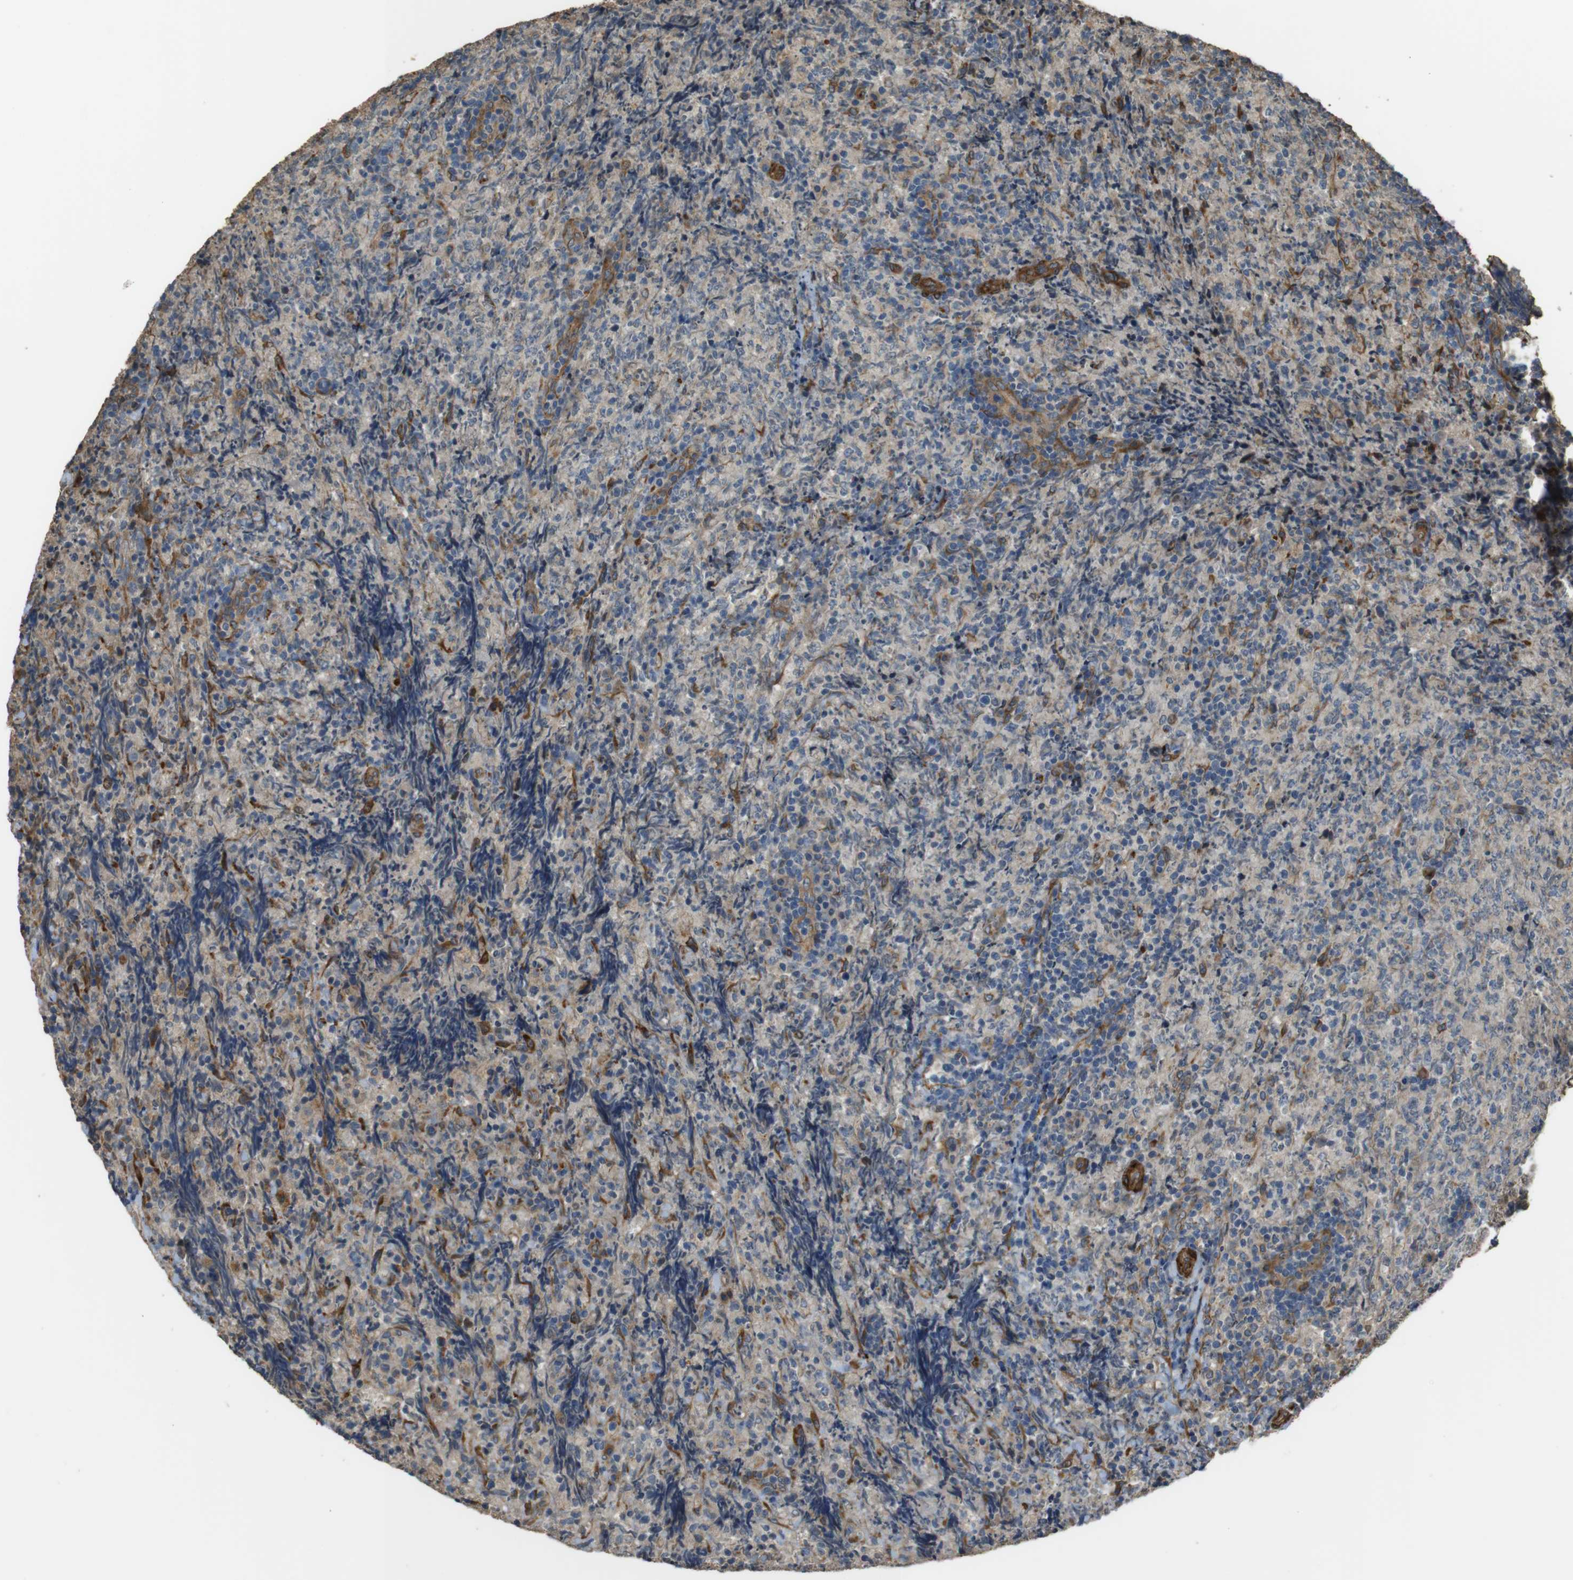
{"staining": {"intensity": "moderate", "quantity": "<25%", "location": "cytoplasmic/membranous"}, "tissue": "lymphoma", "cell_type": "Tumor cells", "image_type": "cancer", "snomed": [{"axis": "morphology", "description": "Malignant lymphoma, non-Hodgkin's type, High grade"}, {"axis": "topography", "description": "Tonsil"}], "caption": "Approximately <25% of tumor cells in human high-grade malignant lymphoma, non-Hodgkin's type exhibit moderate cytoplasmic/membranous protein positivity as visualized by brown immunohistochemical staining.", "gene": "MSRB3", "patient": {"sex": "female", "age": 36}}